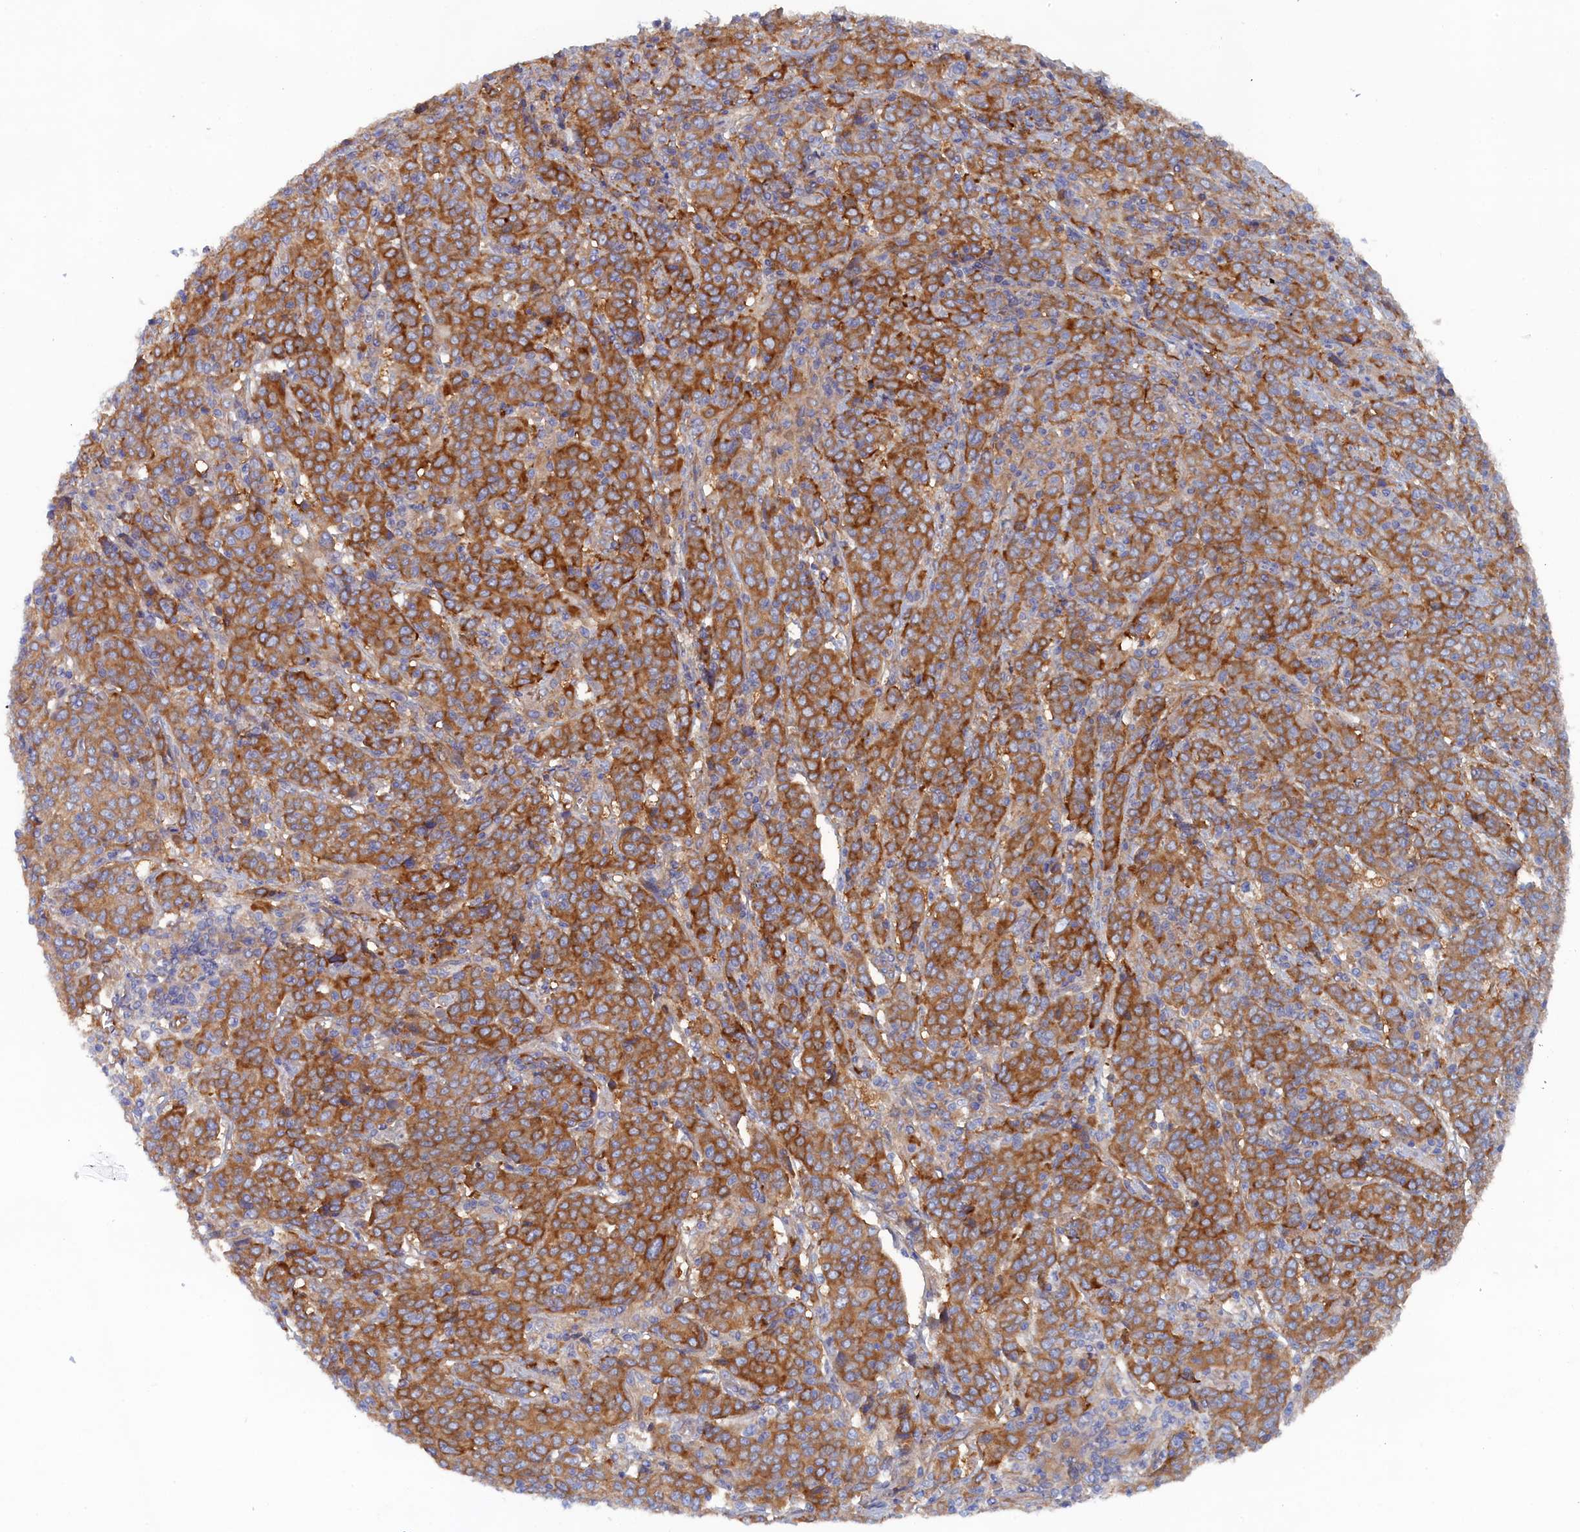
{"staining": {"intensity": "moderate", "quantity": ">75%", "location": "cytoplasmic/membranous"}, "tissue": "cervical cancer", "cell_type": "Tumor cells", "image_type": "cancer", "snomed": [{"axis": "morphology", "description": "Squamous cell carcinoma, NOS"}, {"axis": "topography", "description": "Cervix"}], "caption": "Human cervical squamous cell carcinoma stained with a protein marker demonstrates moderate staining in tumor cells.", "gene": "TMEM196", "patient": {"sex": "female", "age": 67}}